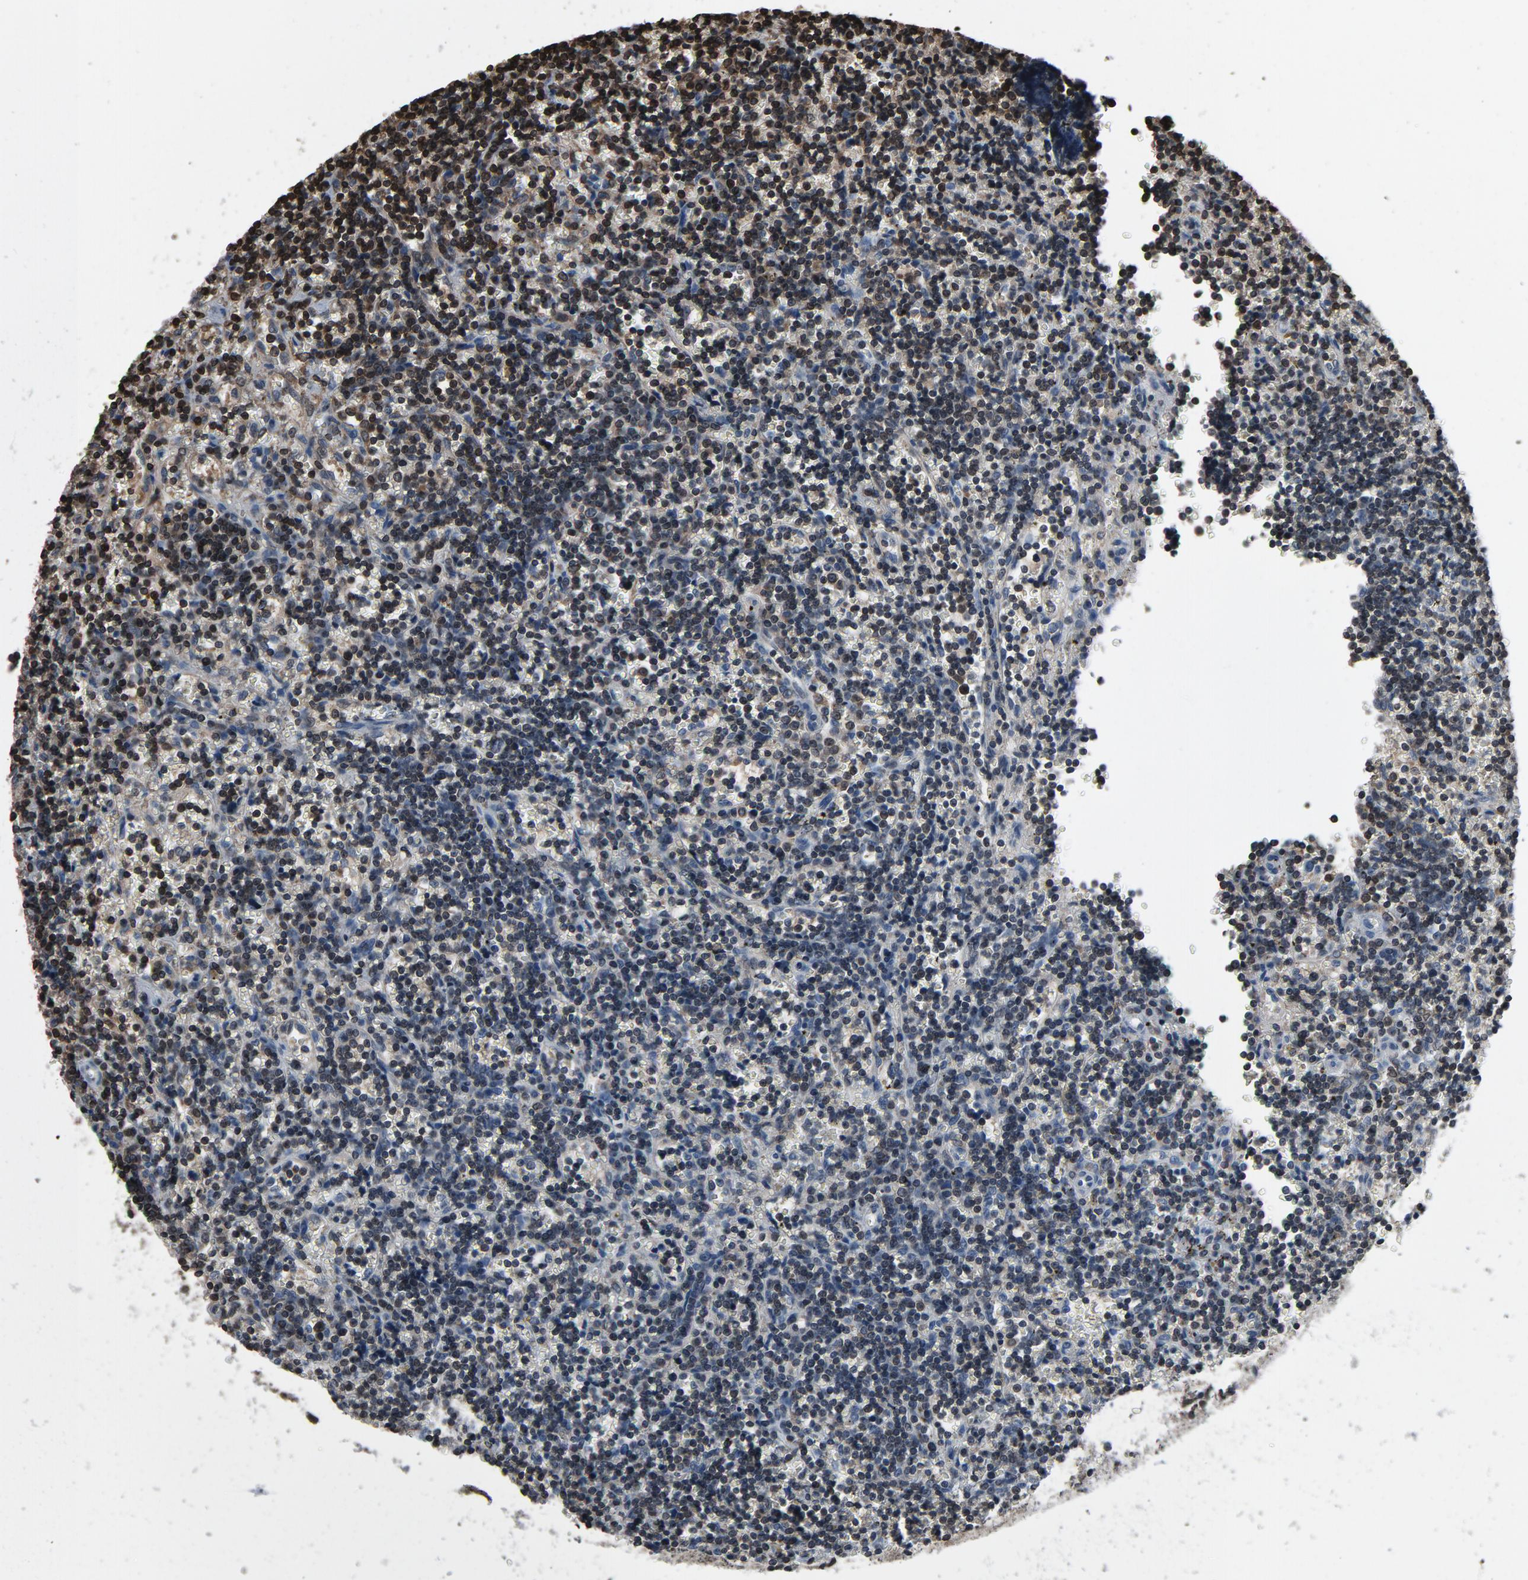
{"staining": {"intensity": "negative", "quantity": "none", "location": "none"}, "tissue": "lymphoma", "cell_type": "Tumor cells", "image_type": "cancer", "snomed": [{"axis": "morphology", "description": "Malignant lymphoma, non-Hodgkin's type, Low grade"}, {"axis": "topography", "description": "Spleen"}], "caption": "This is an immunohistochemistry micrograph of human lymphoma. There is no positivity in tumor cells.", "gene": "UBE2D1", "patient": {"sex": "male", "age": 60}}